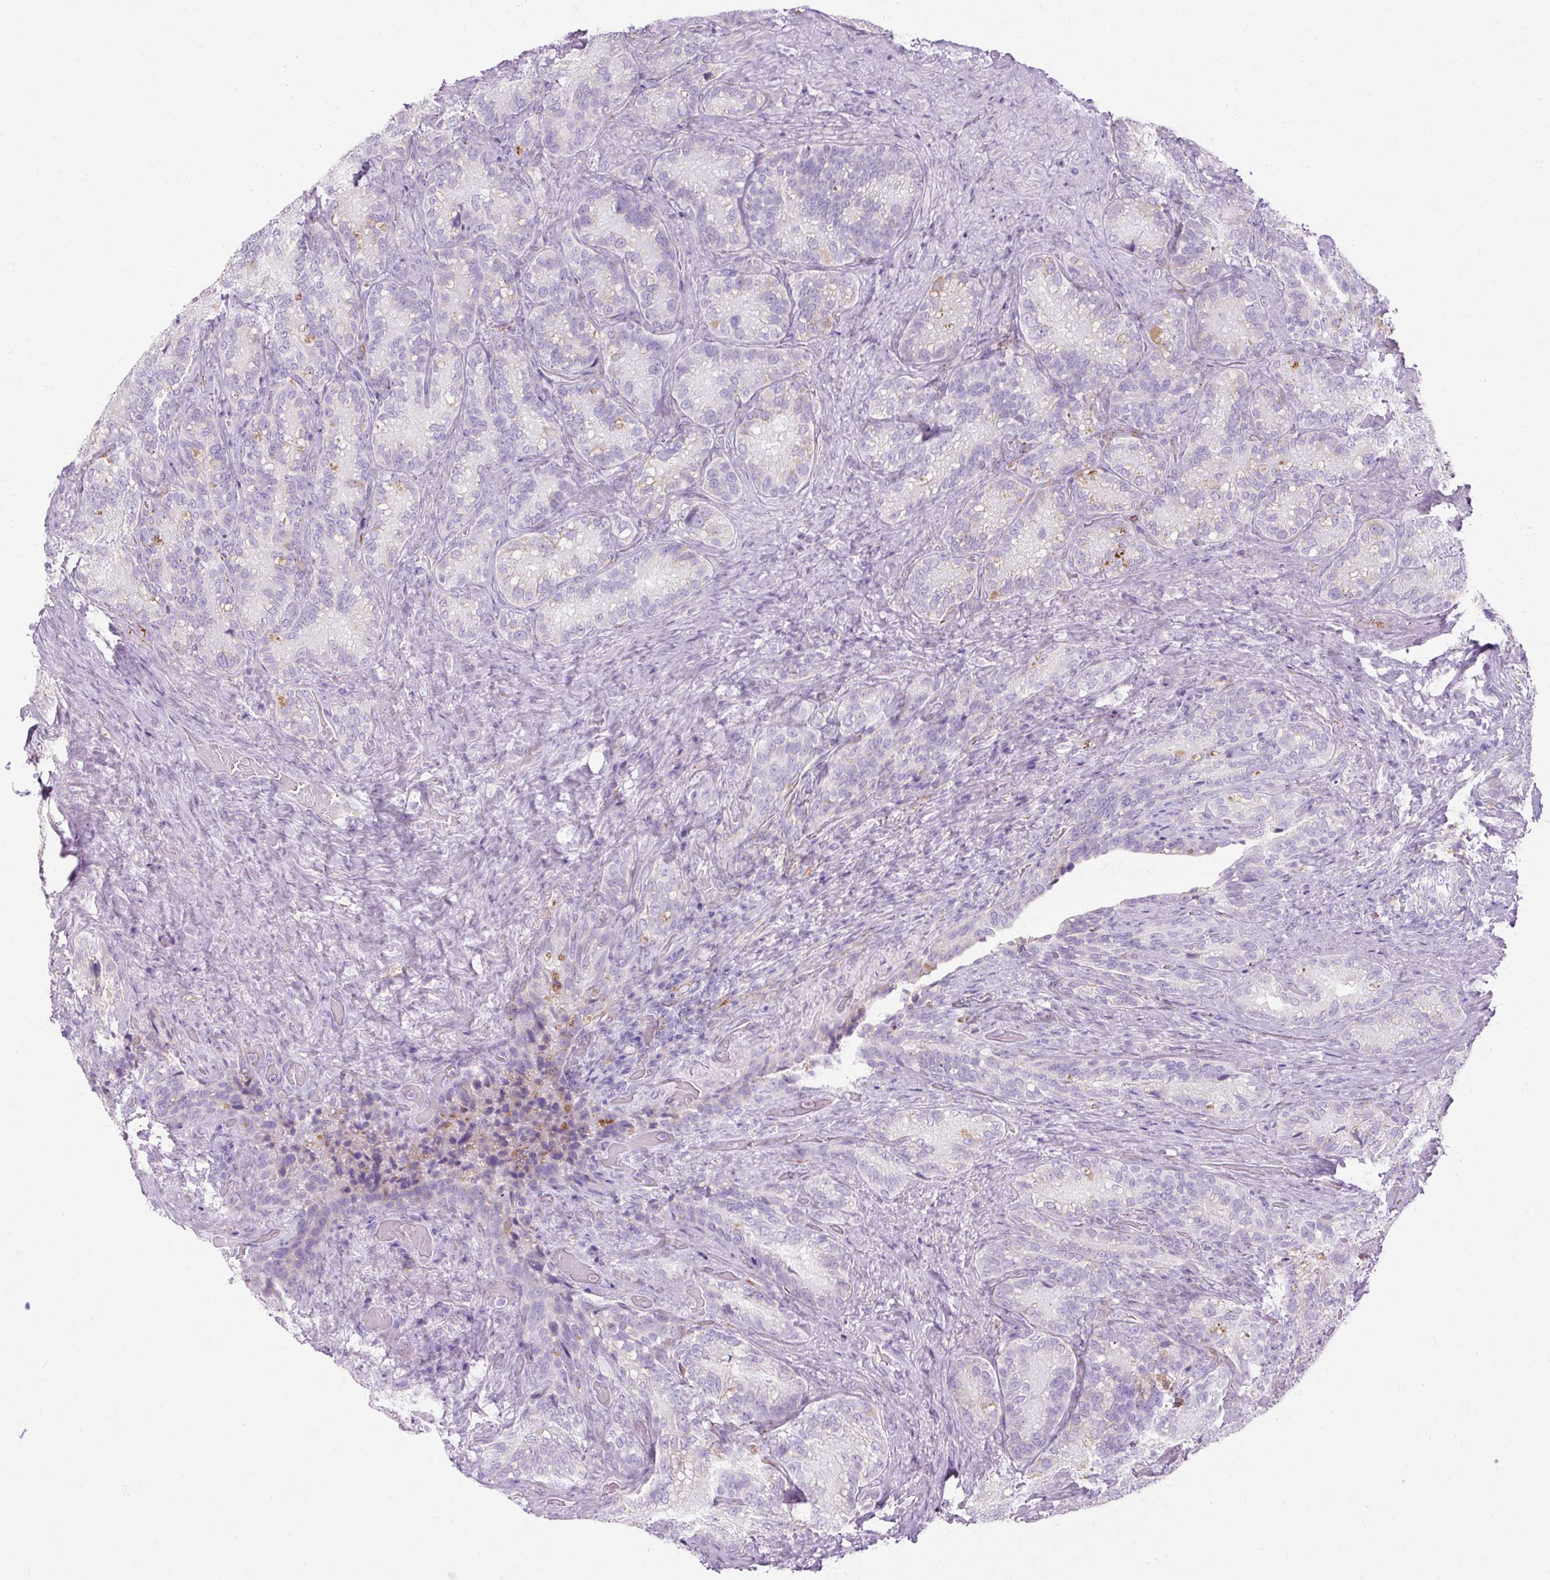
{"staining": {"intensity": "moderate", "quantity": "<25%", "location": "cytoplasmic/membranous"}, "tissue": "seminal vesicle", "cell_type": "Glandular cells", "image_type": "normal", "snomed": [{"axis": "morphology", "description": "Normal tissue, NOS"}, {"axis": "topography", "description": "Seminal veicle"}], "caption": "Brown immunohistochemical staining in benign seminal vesicle shows moderate cytoplasmic/membranous staining in about <25% of glandular cells.", "gene": "HSD11B1", "patient": {"sex": "male", "age": 68}}